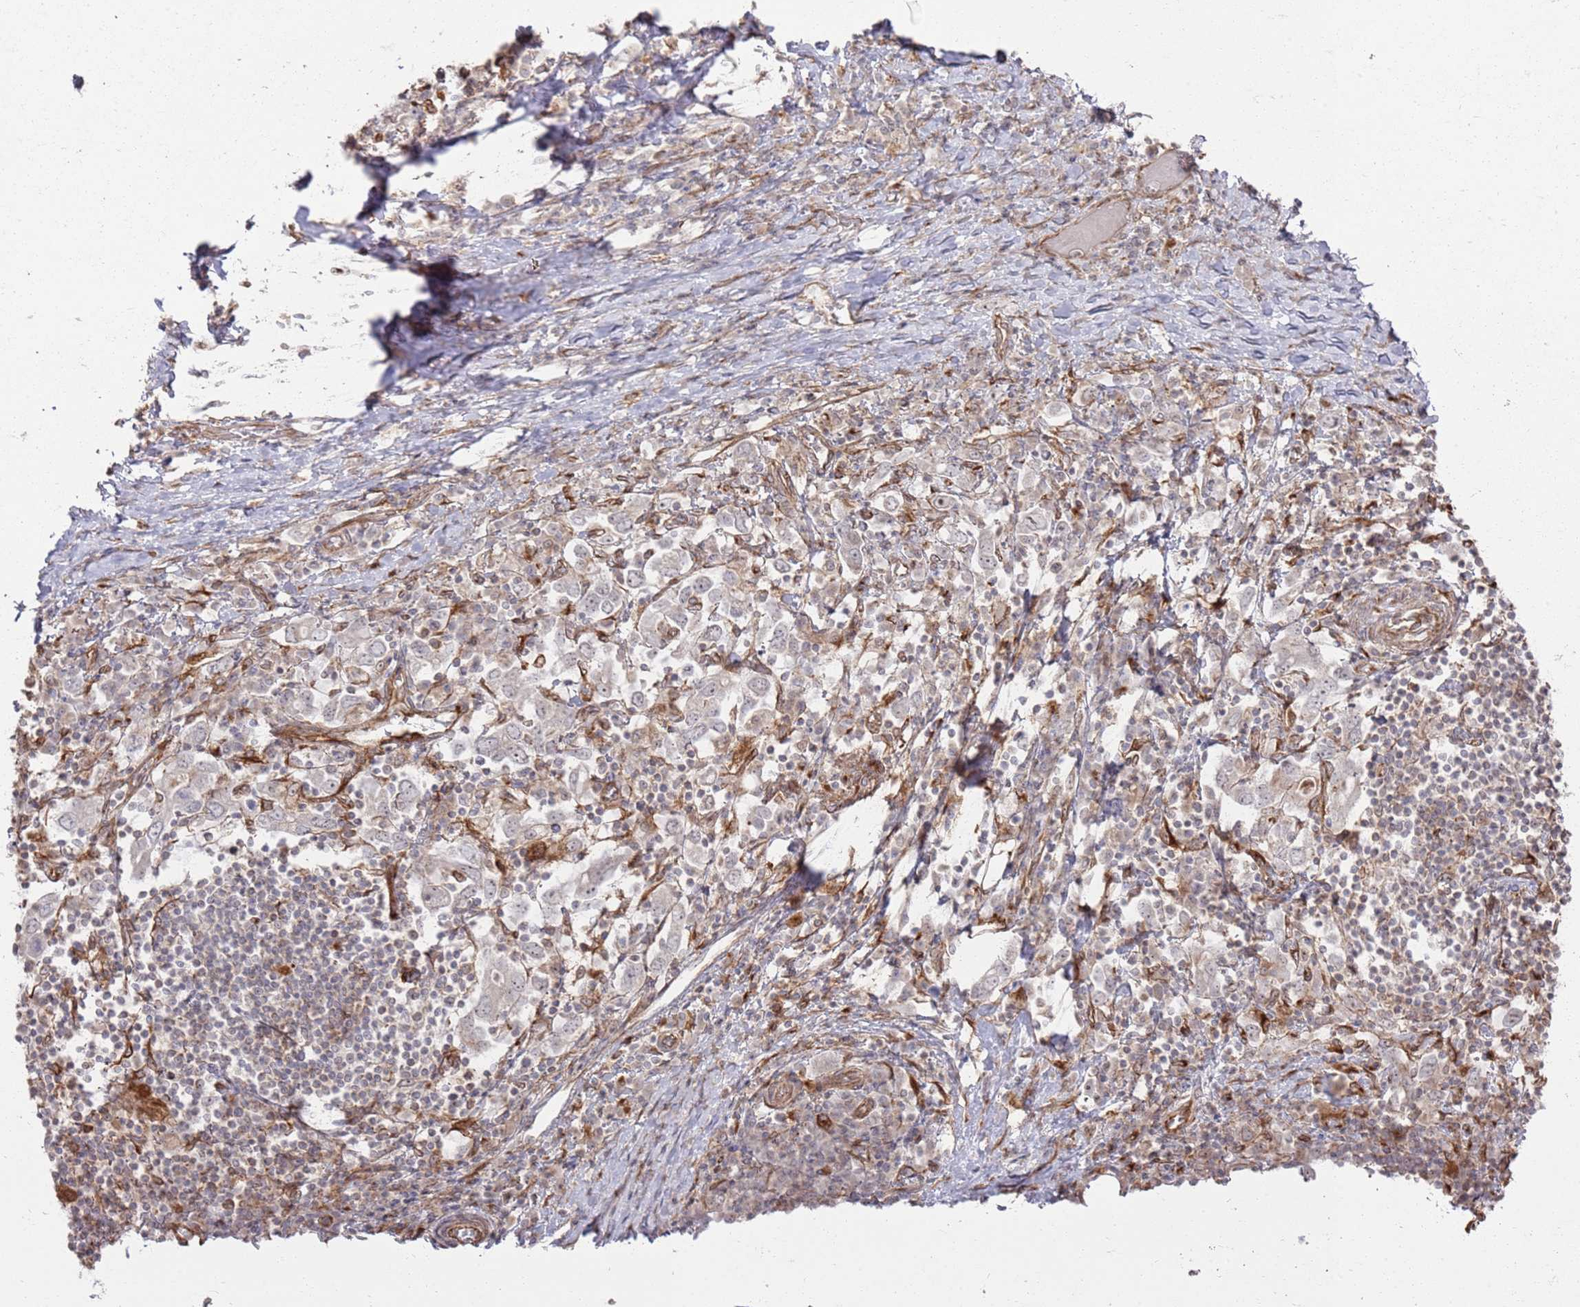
{"staining": {"intensity": "negative", "quantity": "none", "location": "none"}, "tissue": "stomach cancer", "cell_type": "Tumor cells", "image_type": "cancer", "snomed": [{"axis": "morphology", "description": "Adenocarcinoma, NOS"}, {"axis": "topography", "description": "Stomach, upper"}, {"axis": "topography", "description": "Stomach"}], "caption": "Immunohistochemistry (IHC) of human stomach adenocarcinoma demonstrates no positivity in tumor cells.", "gene": "PHF21A", "patient": {"sex": "male", "age": 62}}